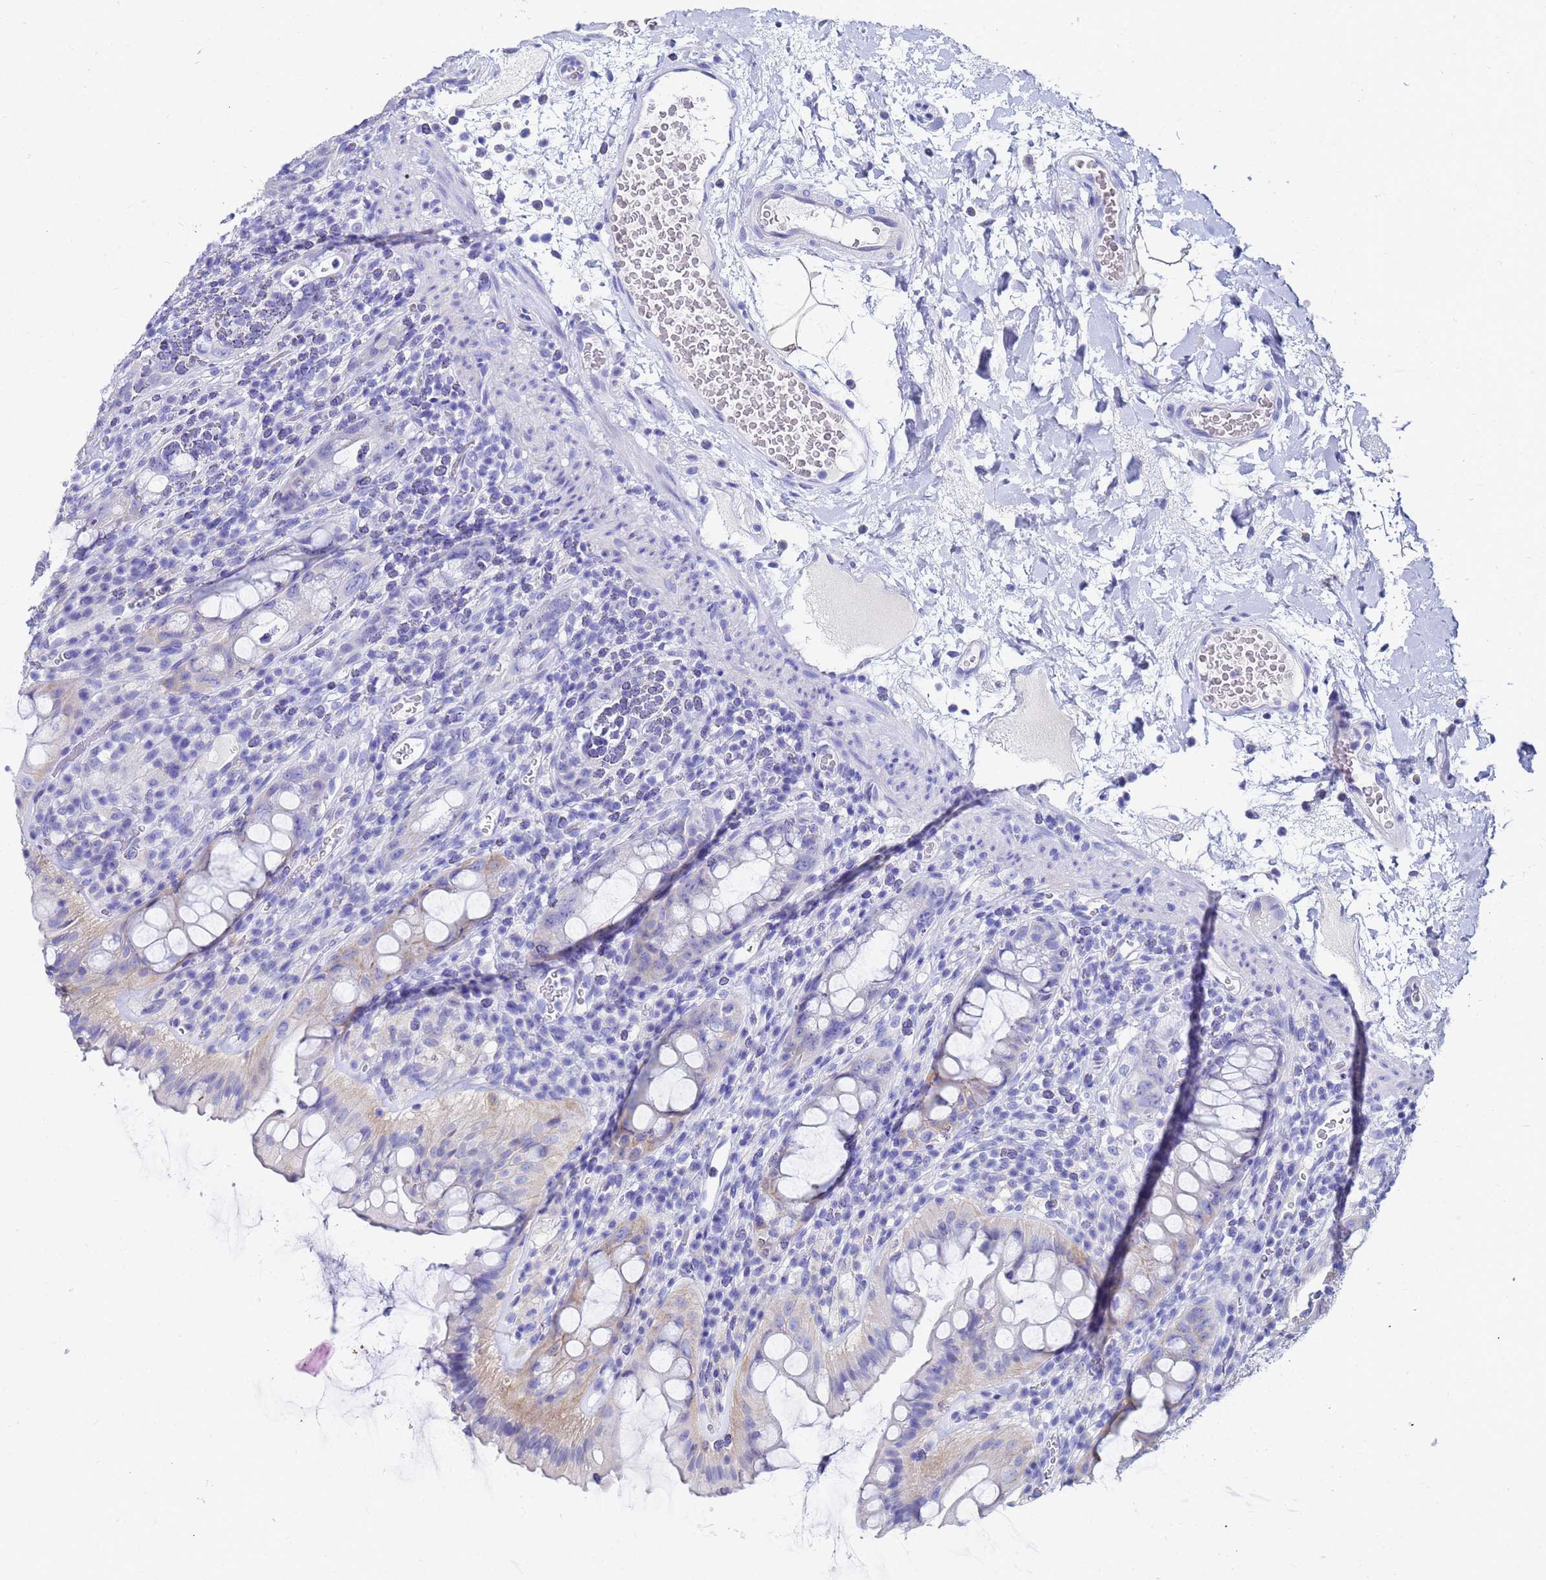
{"staining": {"intensity": "weak", "quantity": "25%-75%", "location": "cytoplasmic/membranous"}, "tissue": "rectum", "cell_type": "Glandular cells", "image_type": "normal", "snomed": [{"axis": "morphology", "description": "Normal tissue, NOS"}, {"axis": "topography", "description": "Rectum"}], "caption": "Glandular cells show weak cytoplasmic/membranous expression in about 25%-75% of cells in unremarkable rectum.", "gene": "C2orf72", "patient": {"sex": "female", "age": 57}}